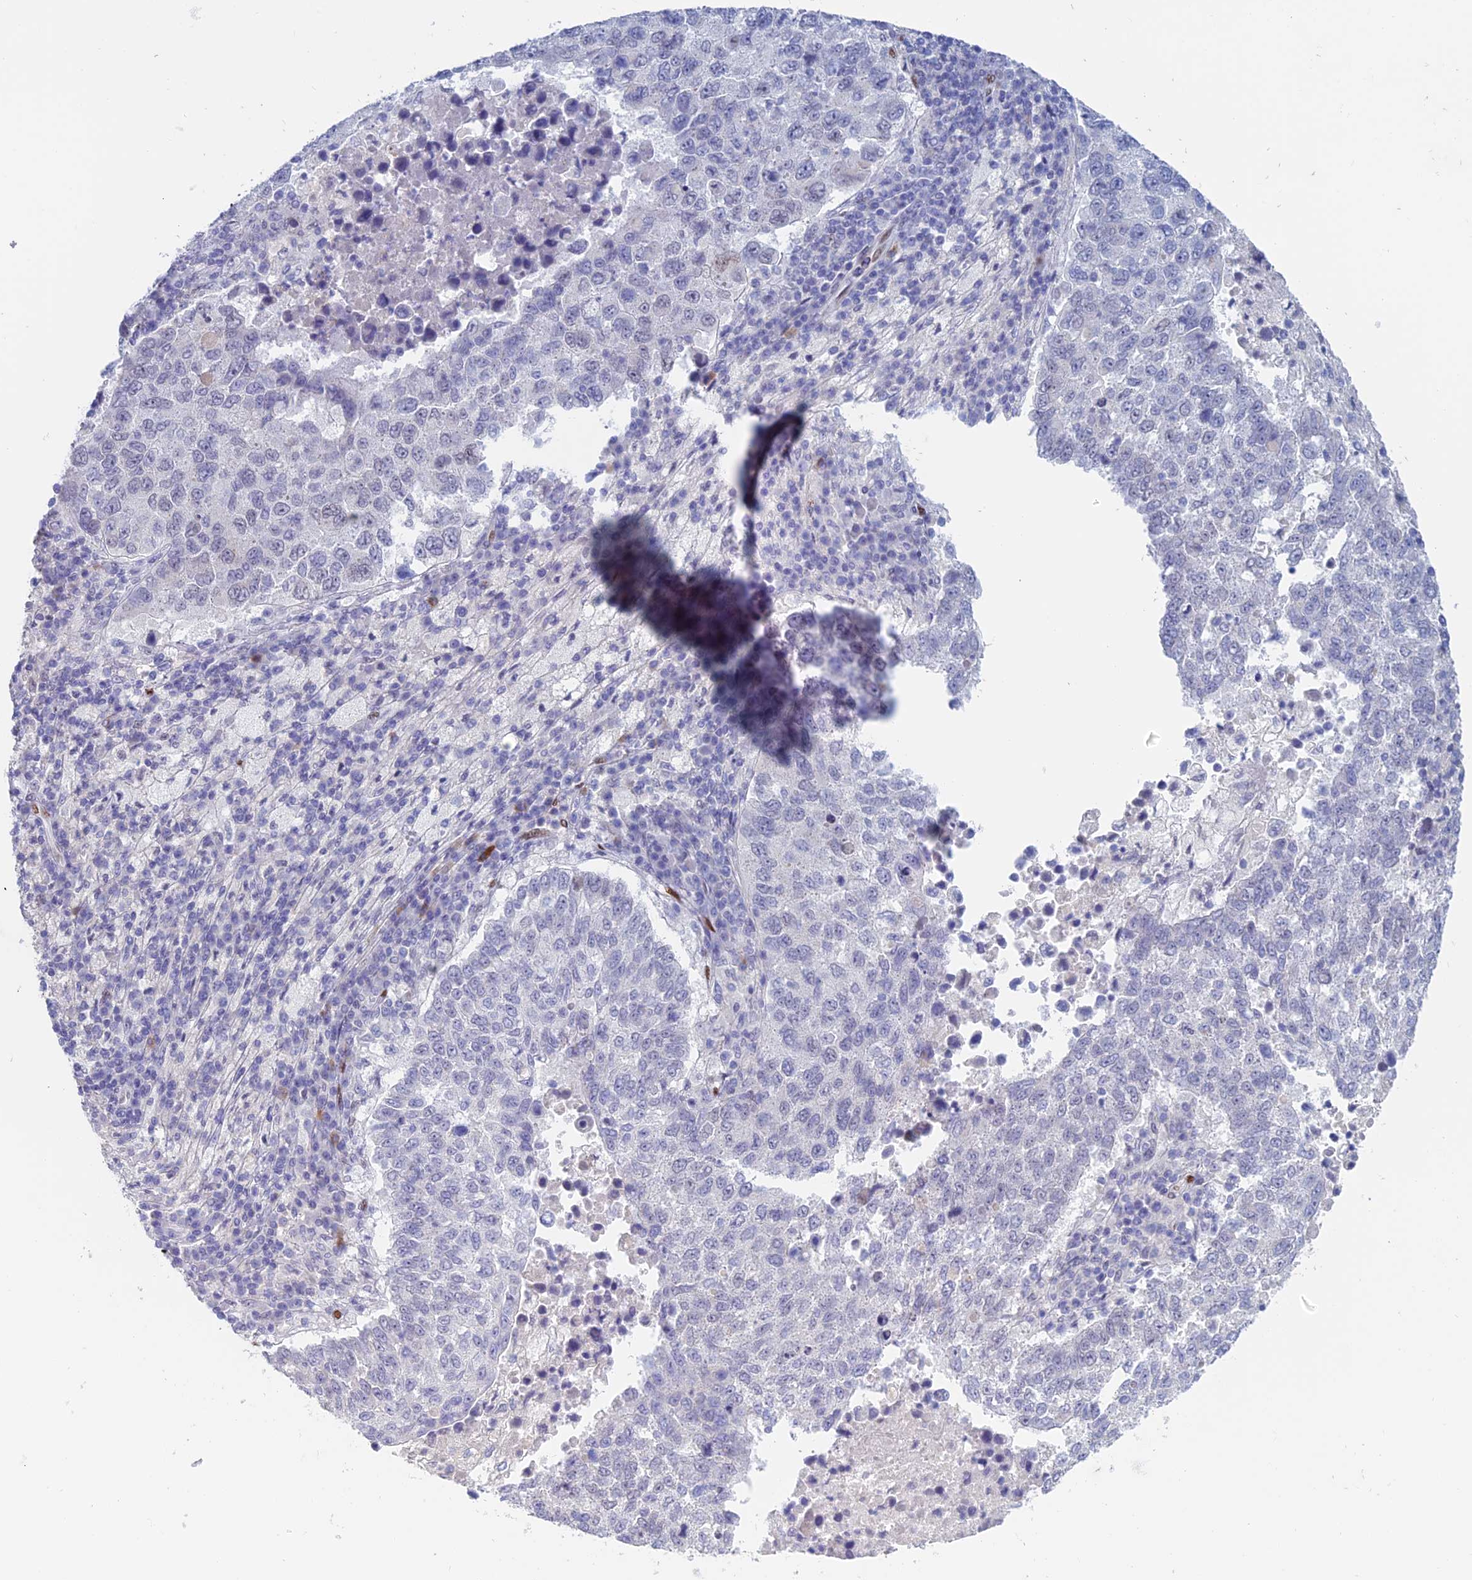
{"staining": {"intensity": "negative", "quantity": "none", "location": "none"}, "tissue": "lung cancer", "cell_type": "Tumor cells", "image_type": "cancer", "snomed": [{"axis": "morphology", "description": "Squamous cell carcinoma, NOS"}, {"axis": "topography", "description": "Lung"}], "caption": "Squamous cell carcinoma (lung) stained for a protein using IHC shows no staining tumor cells.", "gene": "NOL4L", "patient": {"sex": "male", "age": 73}}